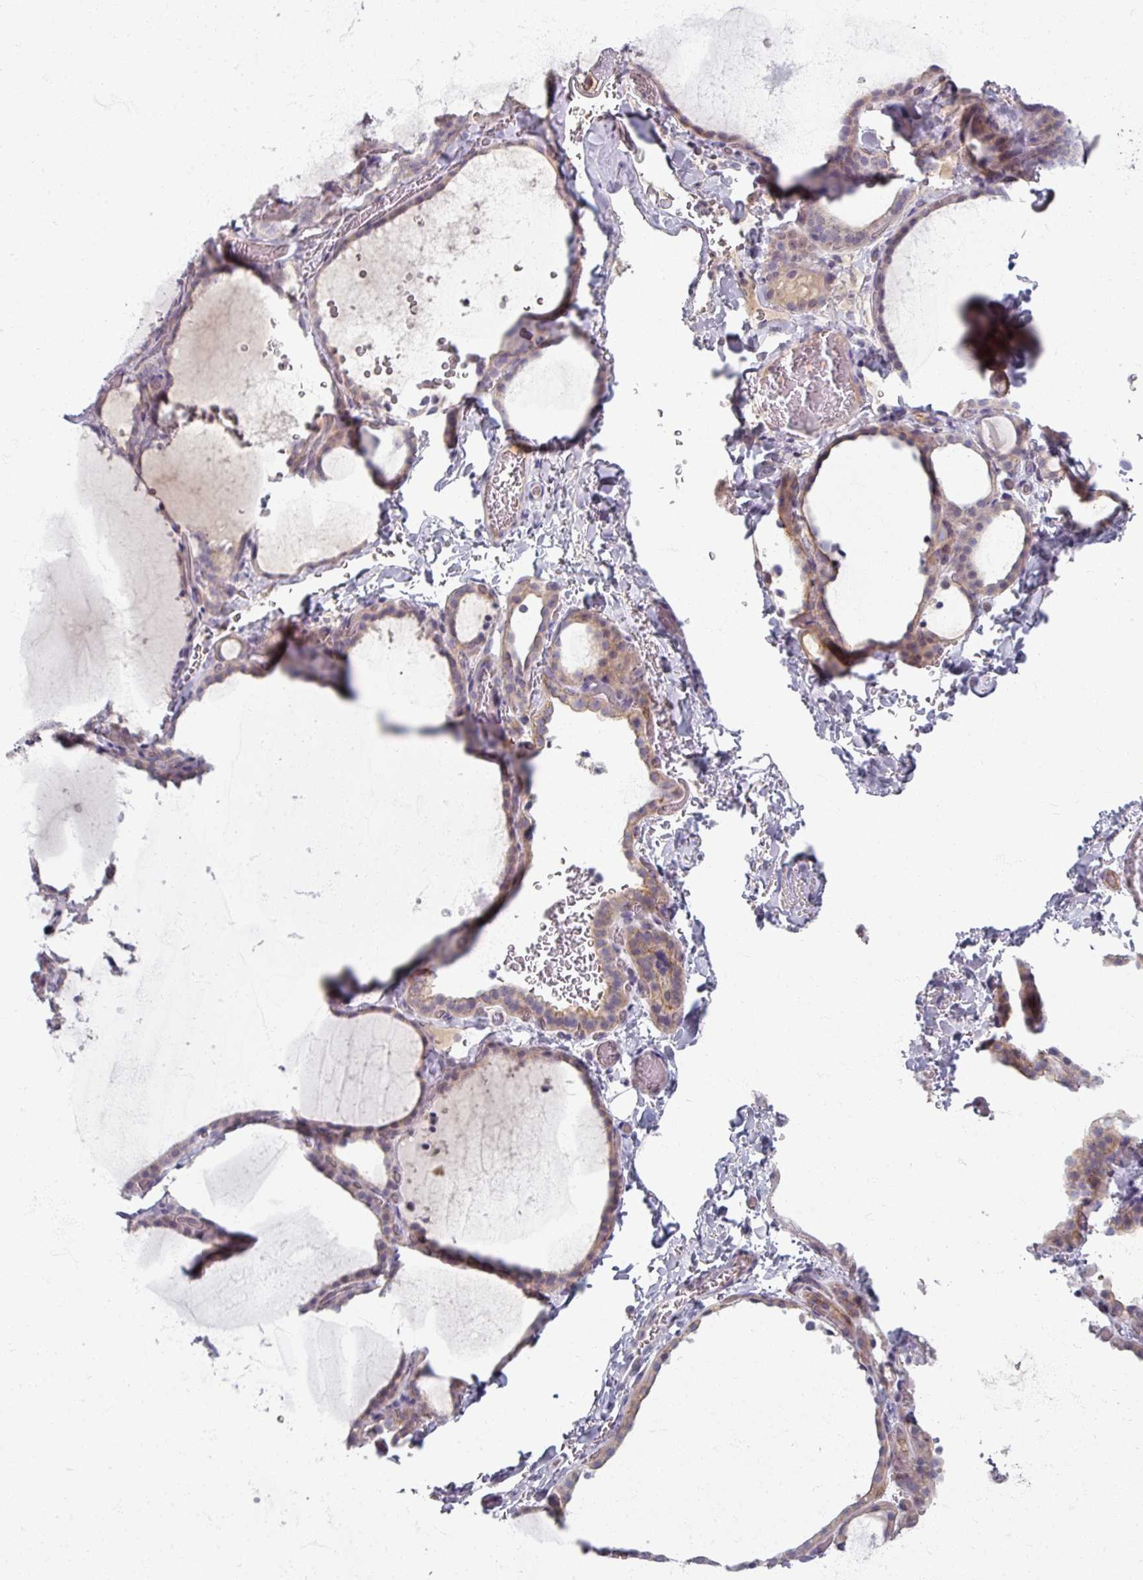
{"staining": {"intensity": "weak", "quantity": "25%-75%", "location": "cytoplasmic/membranous"}, "tissue": "thyroid gland", "cell_type": "Glandular cells", "image_type": "normal", "snomed": [{"axis": "morphology", "description": "Normal tissue, NOS"}, {"axis": "topography", "description": "Thyroid gland"}], "caption": "Immunohistochemical staining of benign thyroid gland exhibits weak cytoplasmic/membranous protein expression in about 25%-75% of glandular cells.", "gene": "TTLL7", "patient": {"sex": "female", "age": 22}}